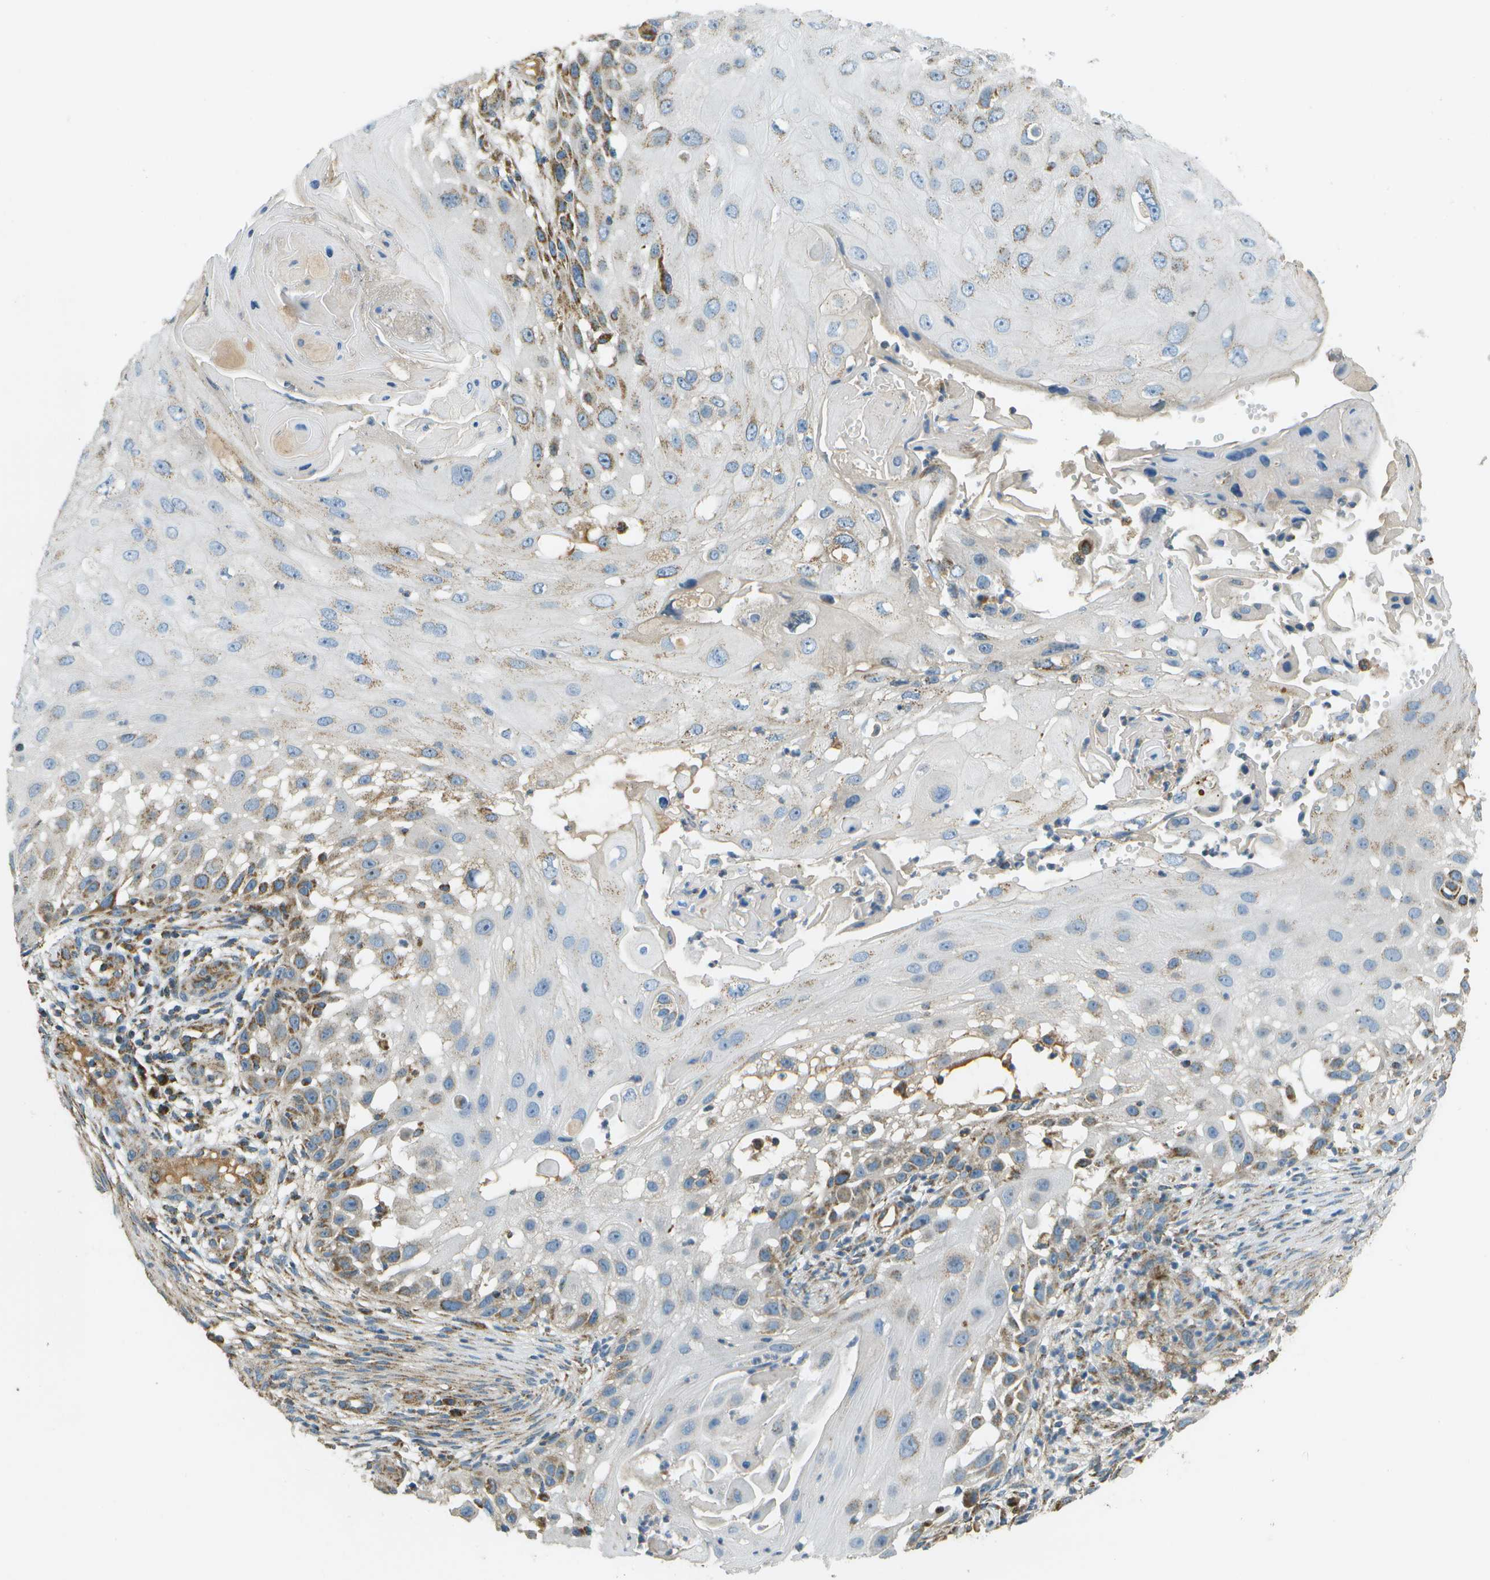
{"staining": {"intensity": "moderate", "quantity": ">75%", "location": "cytoplasmic/membranous"}, "tissue": "skin cancer", "cell_type": "Tumor cells", "image_type": "cancer", "snomed": [{"axis": "morphology", "description": "Squamous cell carcinoma, NOS"}, {"axis": "topography", "description": "Skin"}], "caption": "IHC (DAB (3,3'-diaminobenzidine)) staining of human skin squamous cell carcinoma reveals moderate cytoplasmic/membranous protein expression in approximately >75% of tumor cells.", "gene": "NRK", "patient": {"sex": "female", "age": 44}}